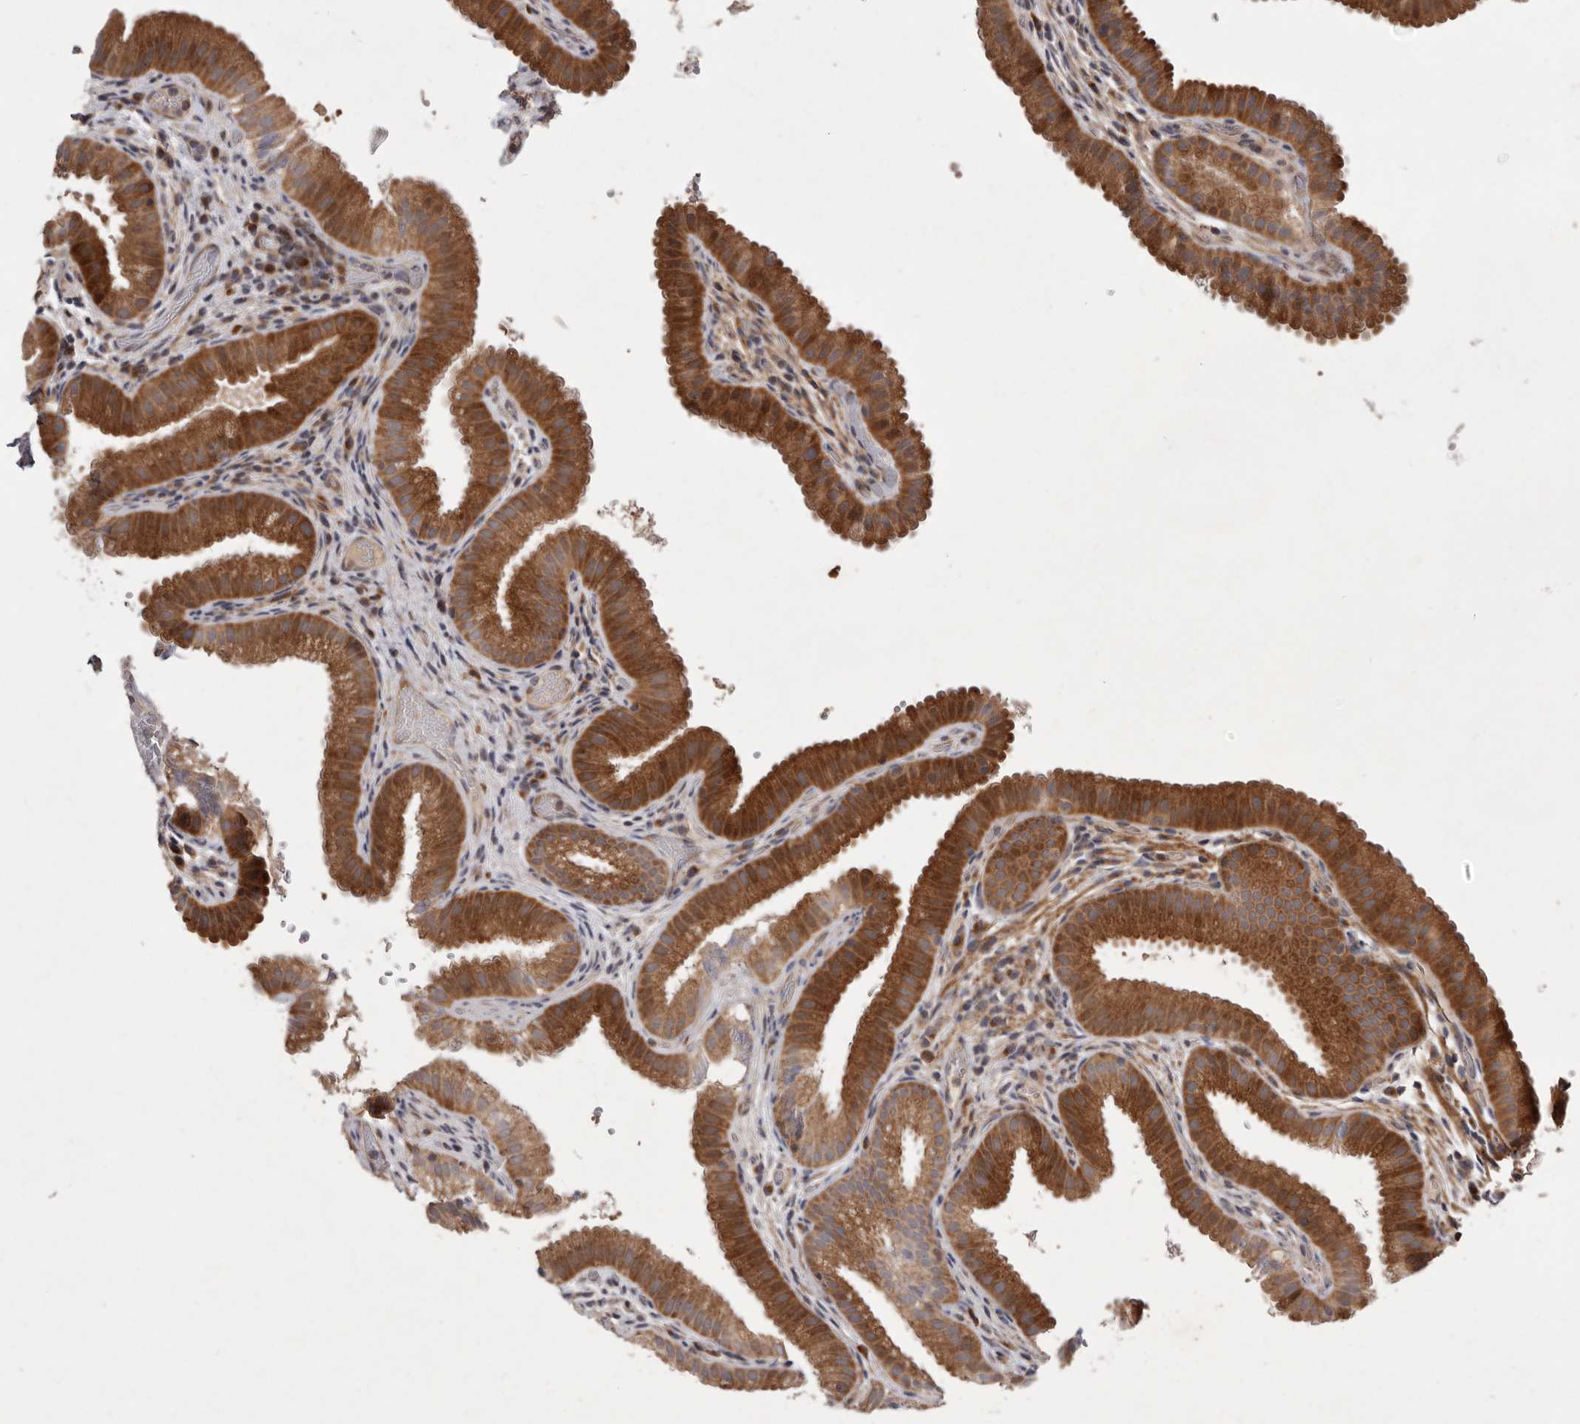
{"staining": {"intensity": "strong", "quantity": ">75%", "location": "cytoplasmic/membranous"}, "tissue": "gallbladder", "cell_type": "Glandular cells", "image_type": "normal", "snomed": [{"axis": "morphology", "description": "Normal tissue, NOS"}, {"axis": "topography", "description": "Gallbladder"}], "caption": "The immunohistochemical stain highlights strong cytoplasmic/membranous positivity in glandular cells of unremarkable gallbladder.", "gene": "FLAD1", "patient": {"sex": "female", "age": 30}}